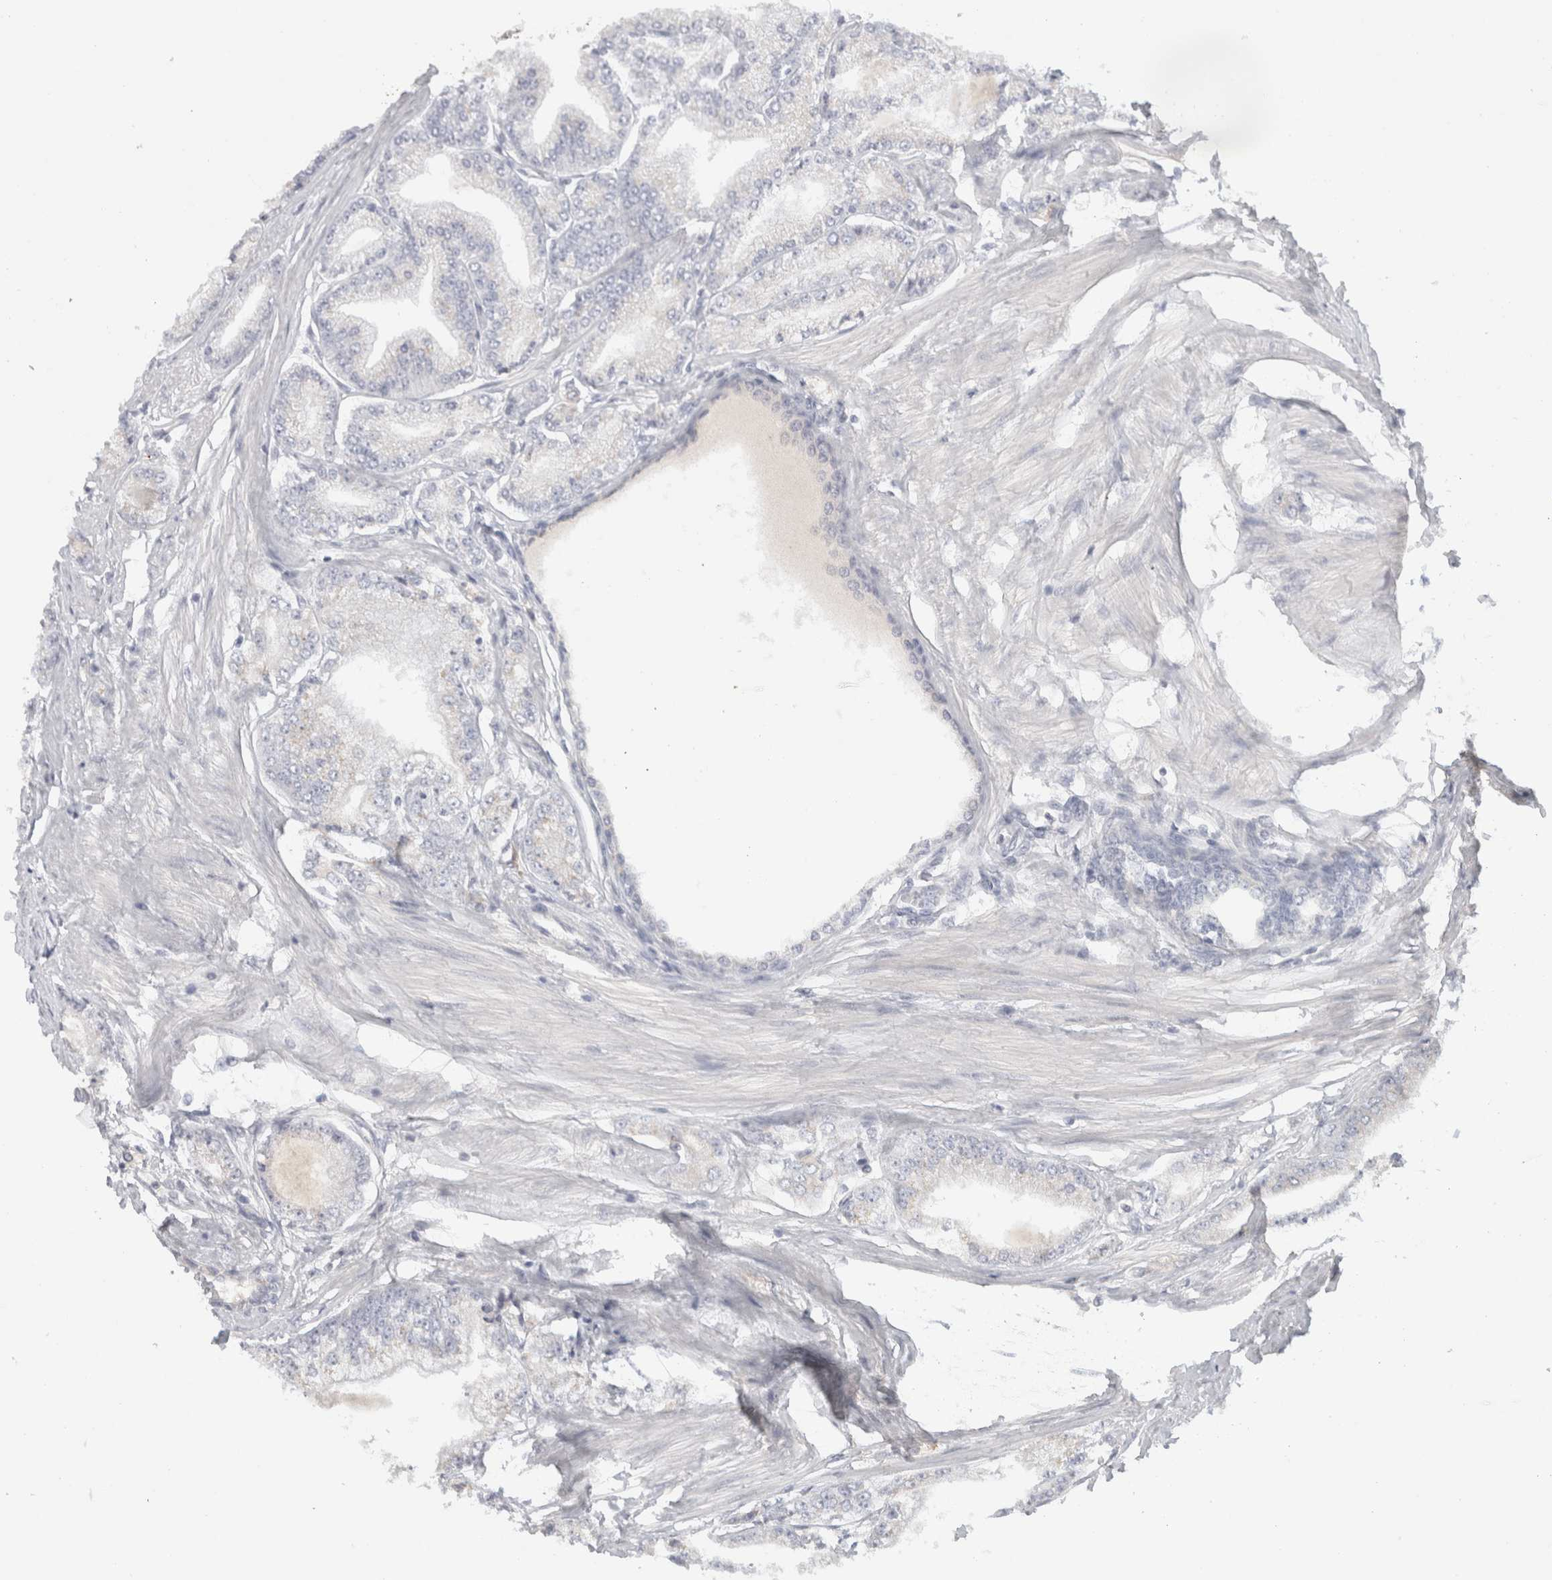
{"staining": {"intensity": "negative", "quantity": "none", "location": "none"}, "tissue": "prostate cancer", "cell_type": "Tumor cells", "image_type": "cancer", "snomed": [{"axis": "morphology", "description": "Adenocarcinoma, Low grade"}, {"axis": "topography", "description": "Prostate"}], "caption": "A high-resolution image shows IHC staining of prostate cancer, which exhibits no significant expression in tumor cells. (DAB (3,3'-diaminobenzidine) immunohistochemistry, high magnification).", "gene": "STK31", "patient": {"sex": "male", "age": 52}}